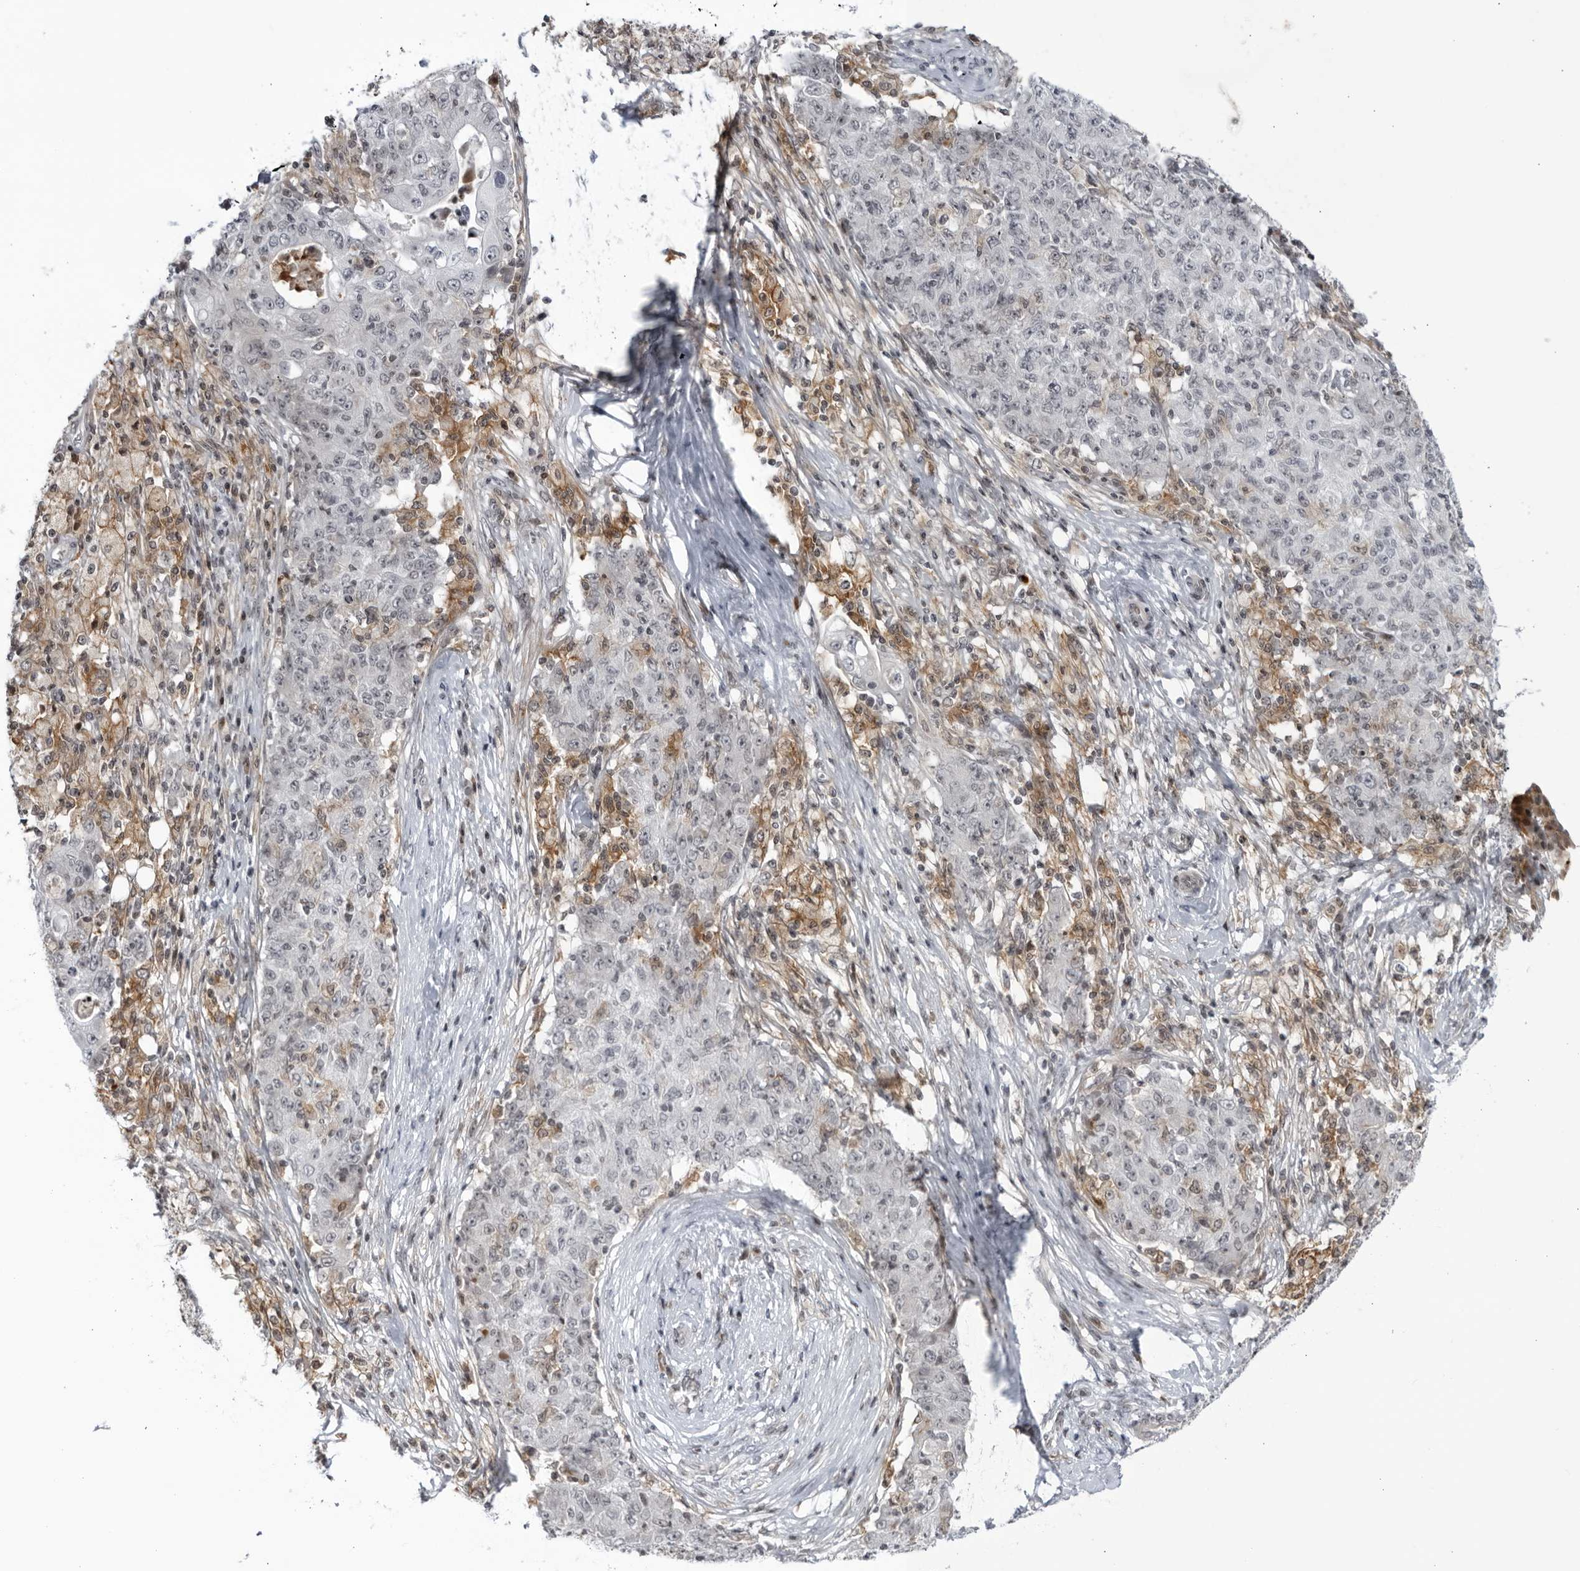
{"staining": {"intensity": "negative", "quantity": "none", "location": "none"}, "tissue": "ovarian cancer", "cell_type": "Tumor cells", "image_type": "cancer", "snomed": [{"axis": "morphology", "description": "Carcinoma, endometroid"}, {"axis": "topography", "description": "Ovary"}], "caption": "IHC of ovarian cancer shows no expression in tumor cells.", "gene": "DTL", "patient": {"sex": "female", "age": 42}}